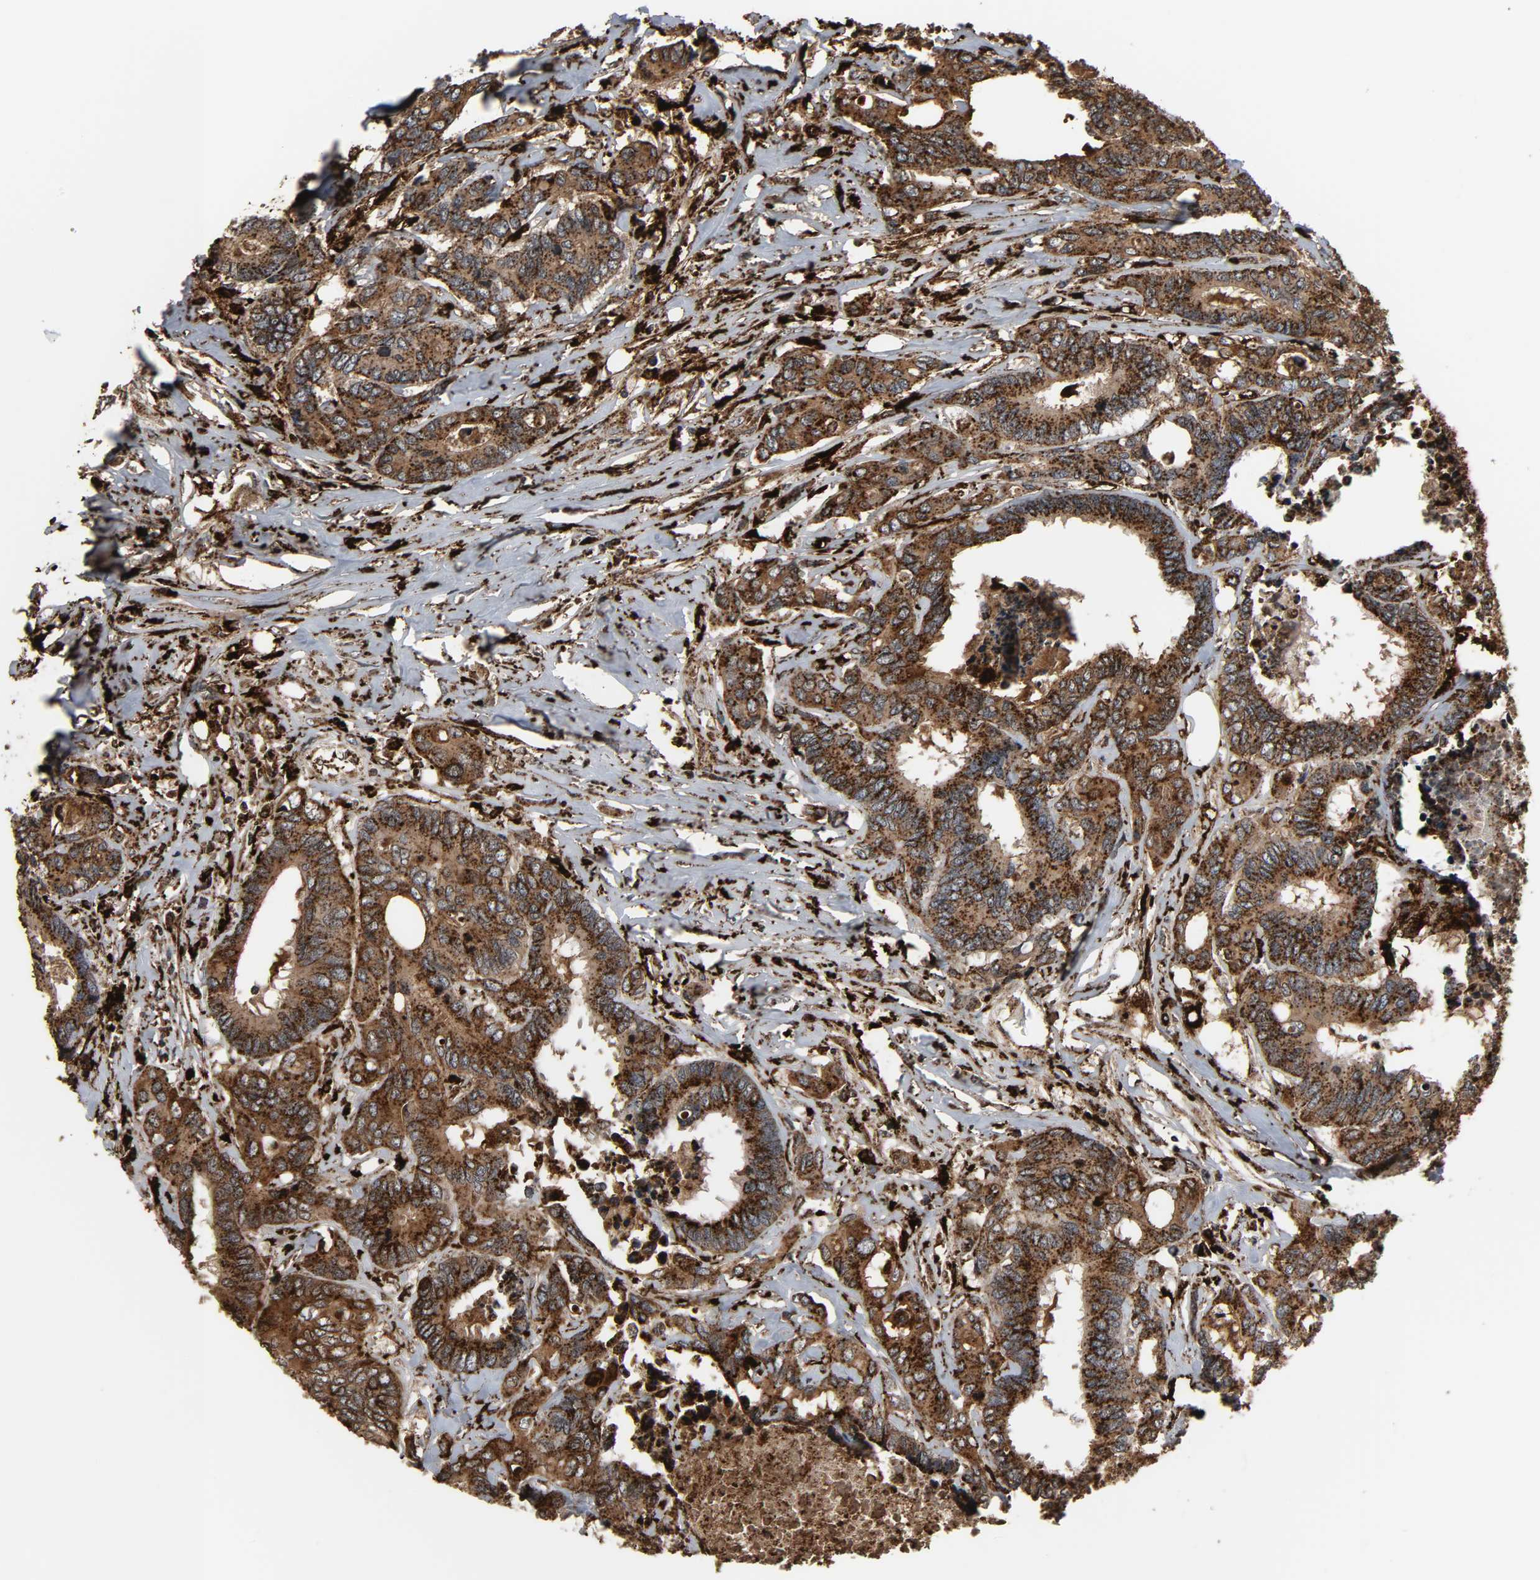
{"staining": {"intensity": "strong", "quantity": ">75%", "location": "cytoplasmic/membranous"}, "tissue": "colorectal cancer", "cell_type": "Tumor cells", "image_type": "cancer", "snomed": [{"axis": "morphology", "description": "Adenocarcinoma, NOS"}, {"axis": "topography", "description": "Rectum"}], "caption": "There is high levels of strong cytoplasmic/membranous expression in tumor cells of colorectal adenocarcinoma, as demonstrated by immunohistochemical staining (brown color).", "gene": "PSAP", "patient": {"sex": "male", "age": 55}}